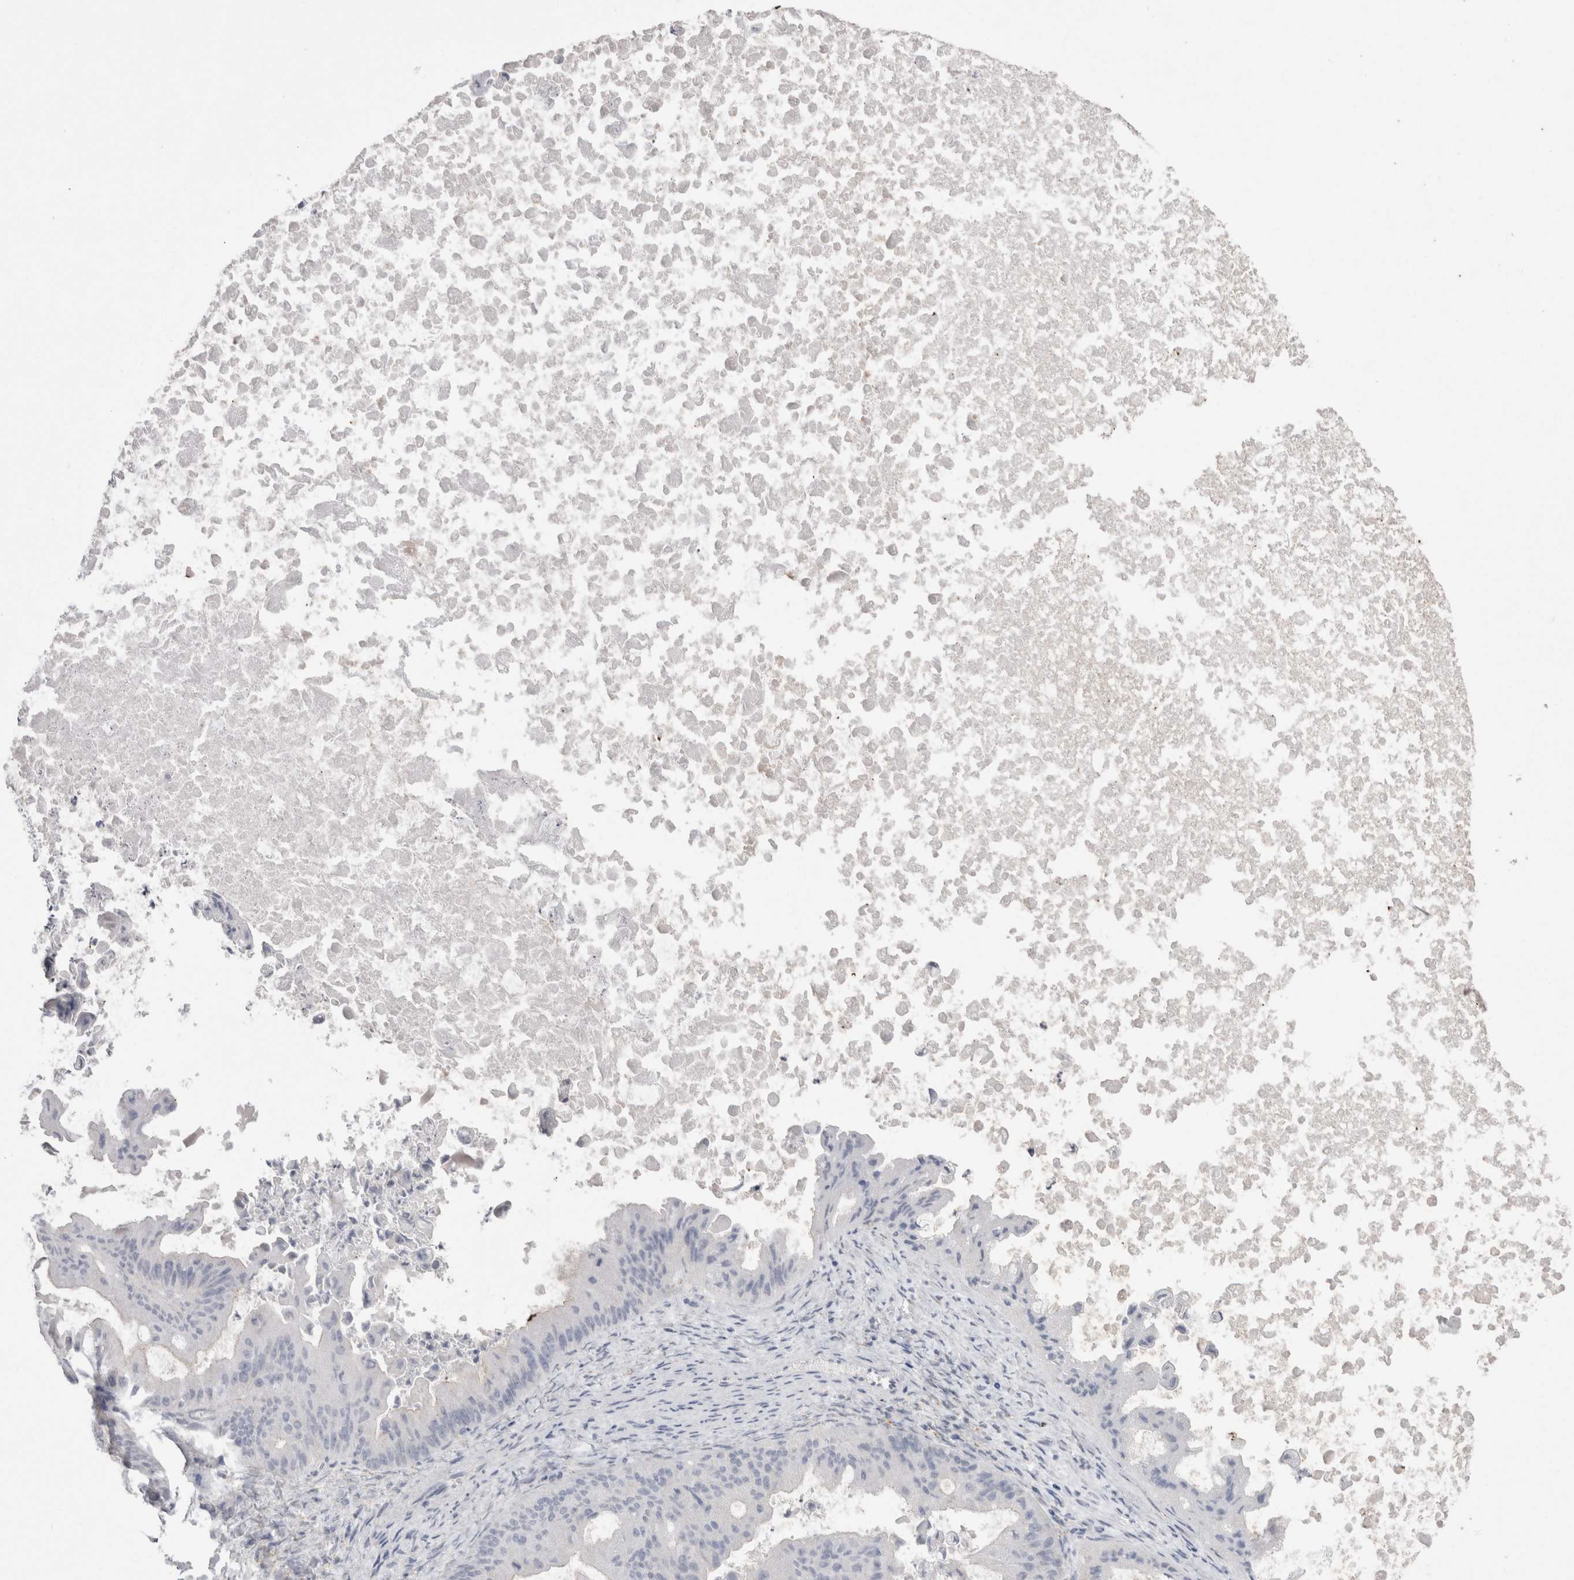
{"staining": {"intensity": "negative", "quantity": "none", "location": "none"}, "tissue": "ovarian cancer", "cell_type": "Tumor cells", "image_type": "cancer", "snomed": [{"axis": "morphology", "description": "Cystadenocarcinoma, mucinous, NOS"}, {"axis": "topography", "description": "Ovary"}], "caption": "This photomicrograph is of ovarian mucinous cystadenocarcinoma stained with immunohistochemistry (IHC) to label a protein in brown with the nuclei are counter-stained blue. There is no staining in tumor cells. The staining was performed using DAB to visualize the protein expression in brown, while the nuclei were stained in blue with hematoxylin (Magnification: 20x).", "gene": "EPDR1", "patient": {"sex": "female", "age": 37}}